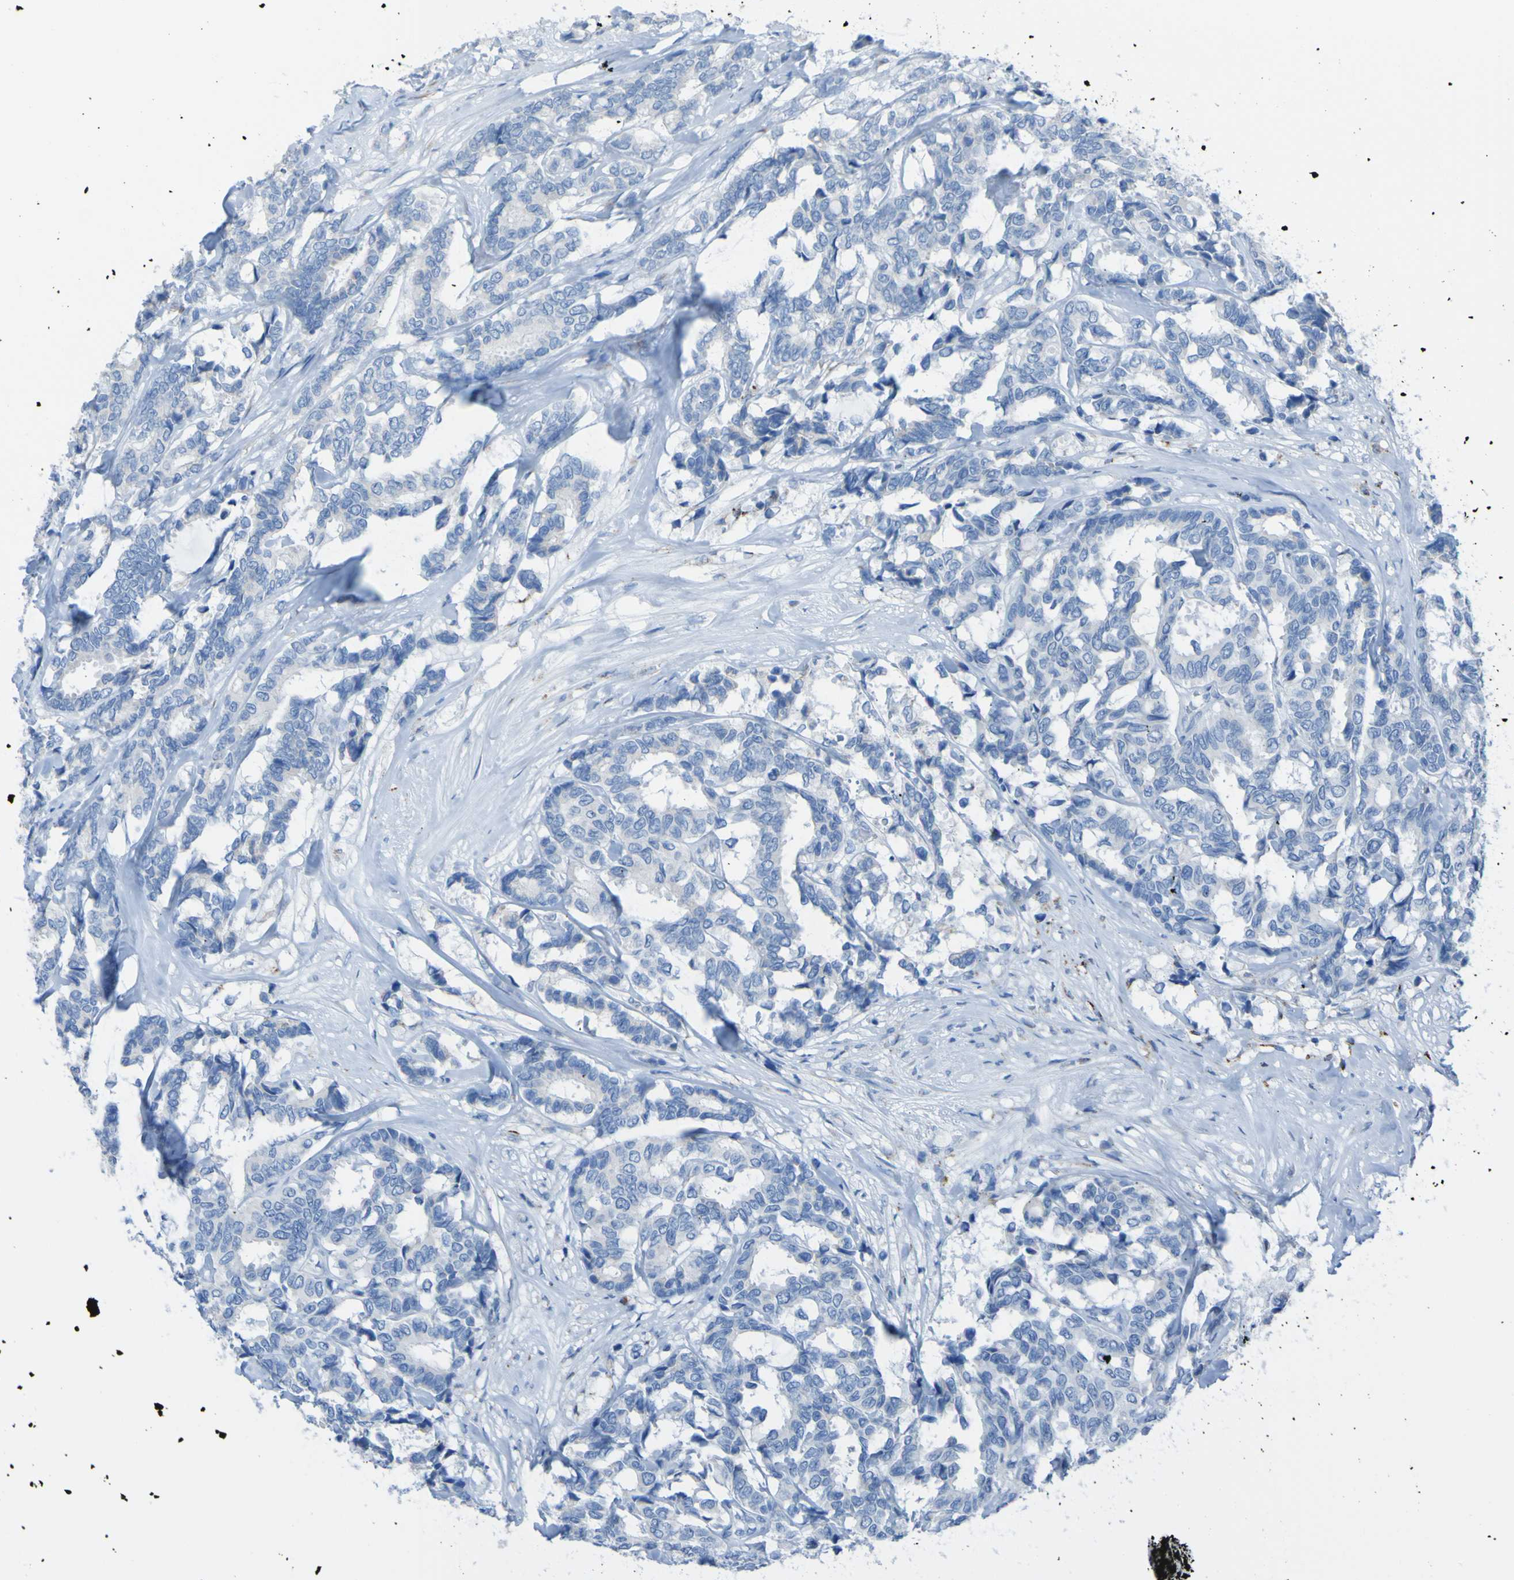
{"staining": {"intensity": "negative", "quantity": "none", "location": "none"}, "tissue": "breast cancer", "cell_type": "Tumor cells", "image_type": "cancer", "snomed": [{"axis": "morphology", "description": "Duct carcinoma"}, {"axis": "topography", "description": "Breast"}], "caption": "The histopathology image displays no staining of tumor cells in infiltrating ductal carcinoma (breast). Nuclei are stained in blue.", "gene": "ACMSD", "patient": {"sex": "female", "age": 87}}